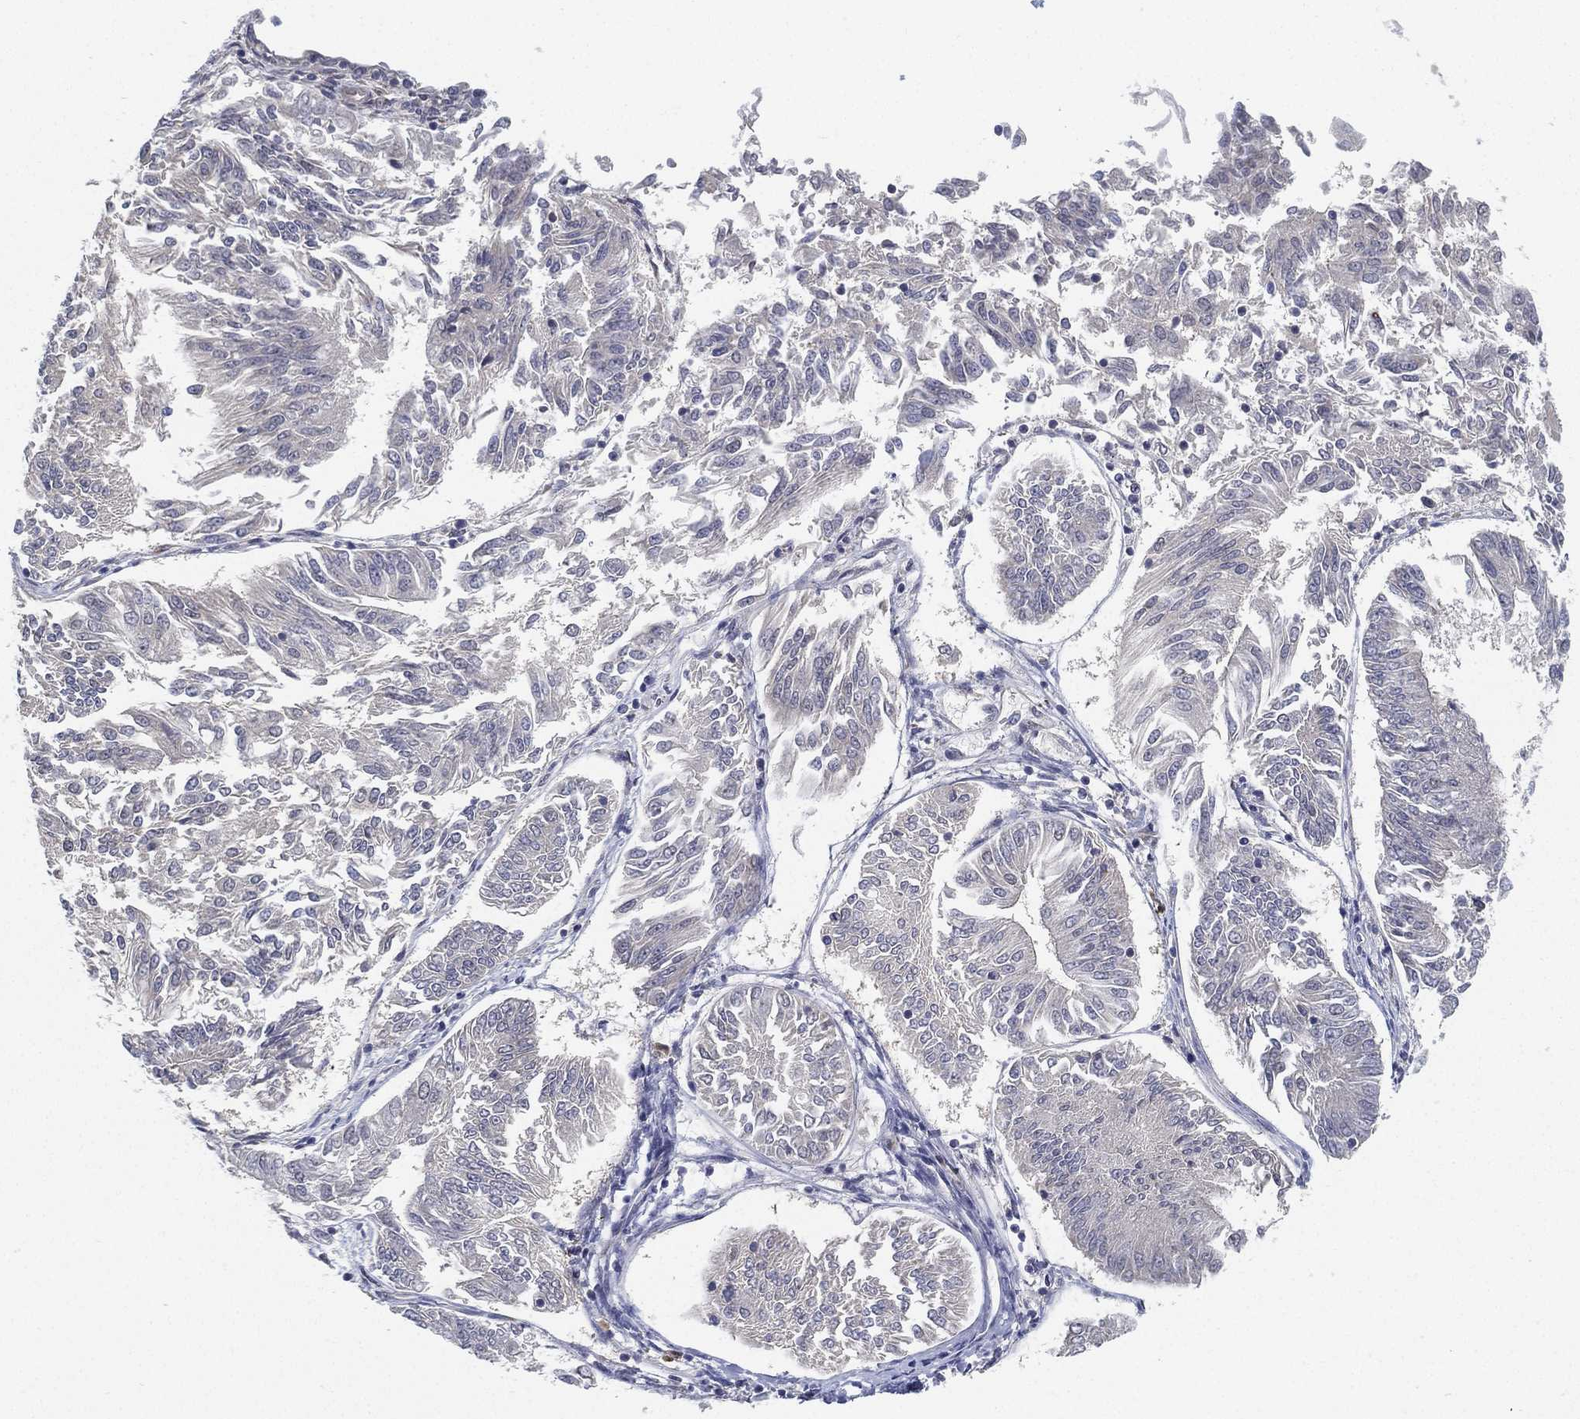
{"staining": {"intensity": "negative", "quantity": "none", "location": "none"}, "tissue": "endometrial cancer", "cell_type": "Tumor cells", "image_type": "cancer", "snomed": [{"axis": "morphology", "description": "Adenocarcinoma, NOS"}, {"axis": "topography", "description": "Endometrium"}], "caption": "There is no significant staining in tumor cells of adenocarcinoma (endometrial).", "gene": "PPP1R16B", "patient": {"sex": "female", "age": 58}}